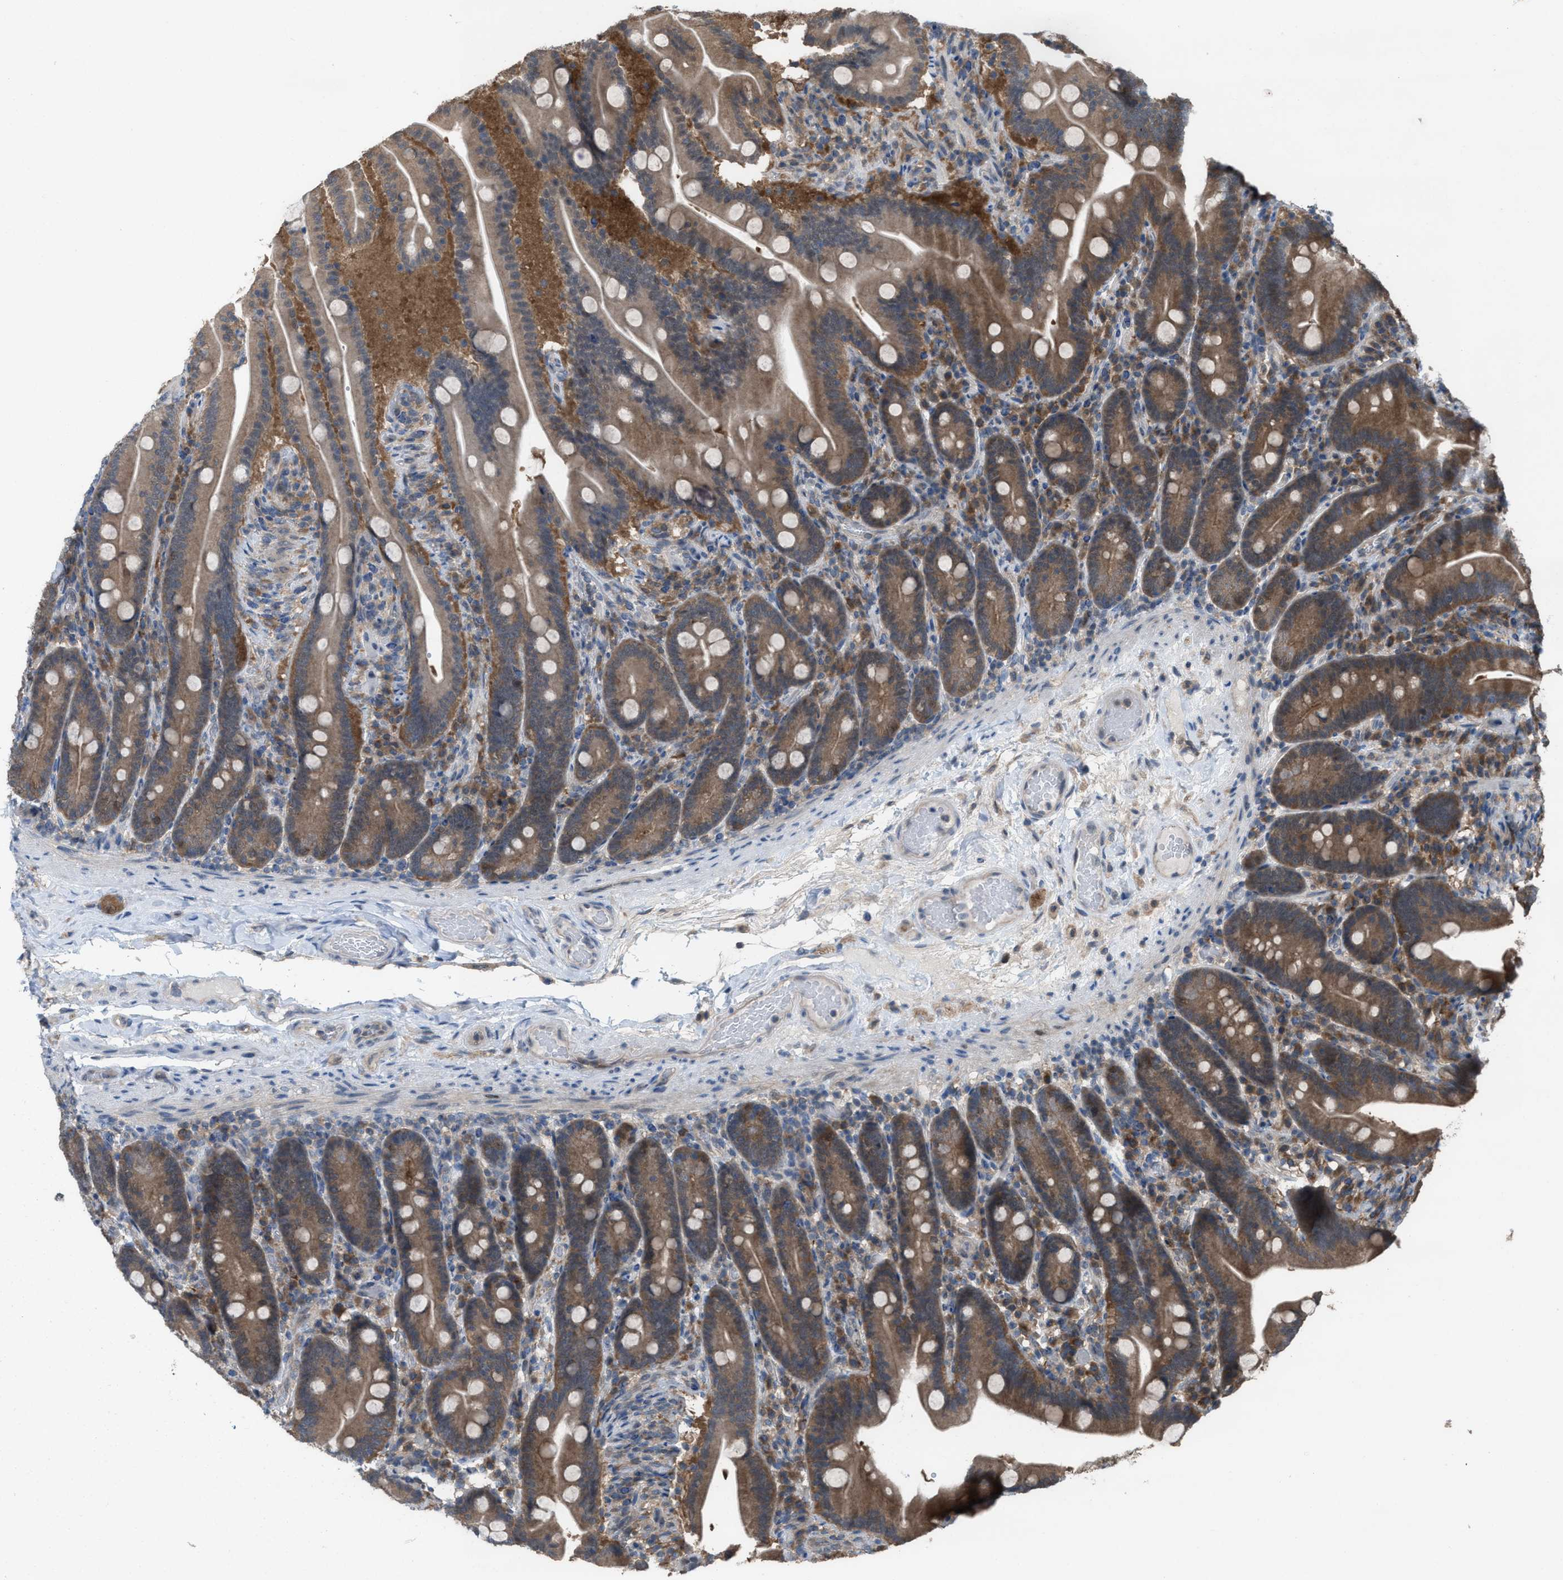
{"staining": {"intensity": "moderate", "quantity": ">75%", "location": "cytoplasmic/membranous"}, "tissue": "duodenum", "cell_type": "Glandular cells", "image_type": "normal", "snomed": [{"axis": "morphology", "description": "Normal tissue, NOS"}, {"axis": "topography", "description": "Duodenum"}], "caption": "Immunohistochemistry (IHC) histopathology image of unremarkable human duodenum stained for a protein (brown), which displays medium levels of moderate cytoplasmic/membranous positivity in approximately >75% of glandular cells.", "gene": "PLAA", "patient": {"sex": "male", "age": 54}}